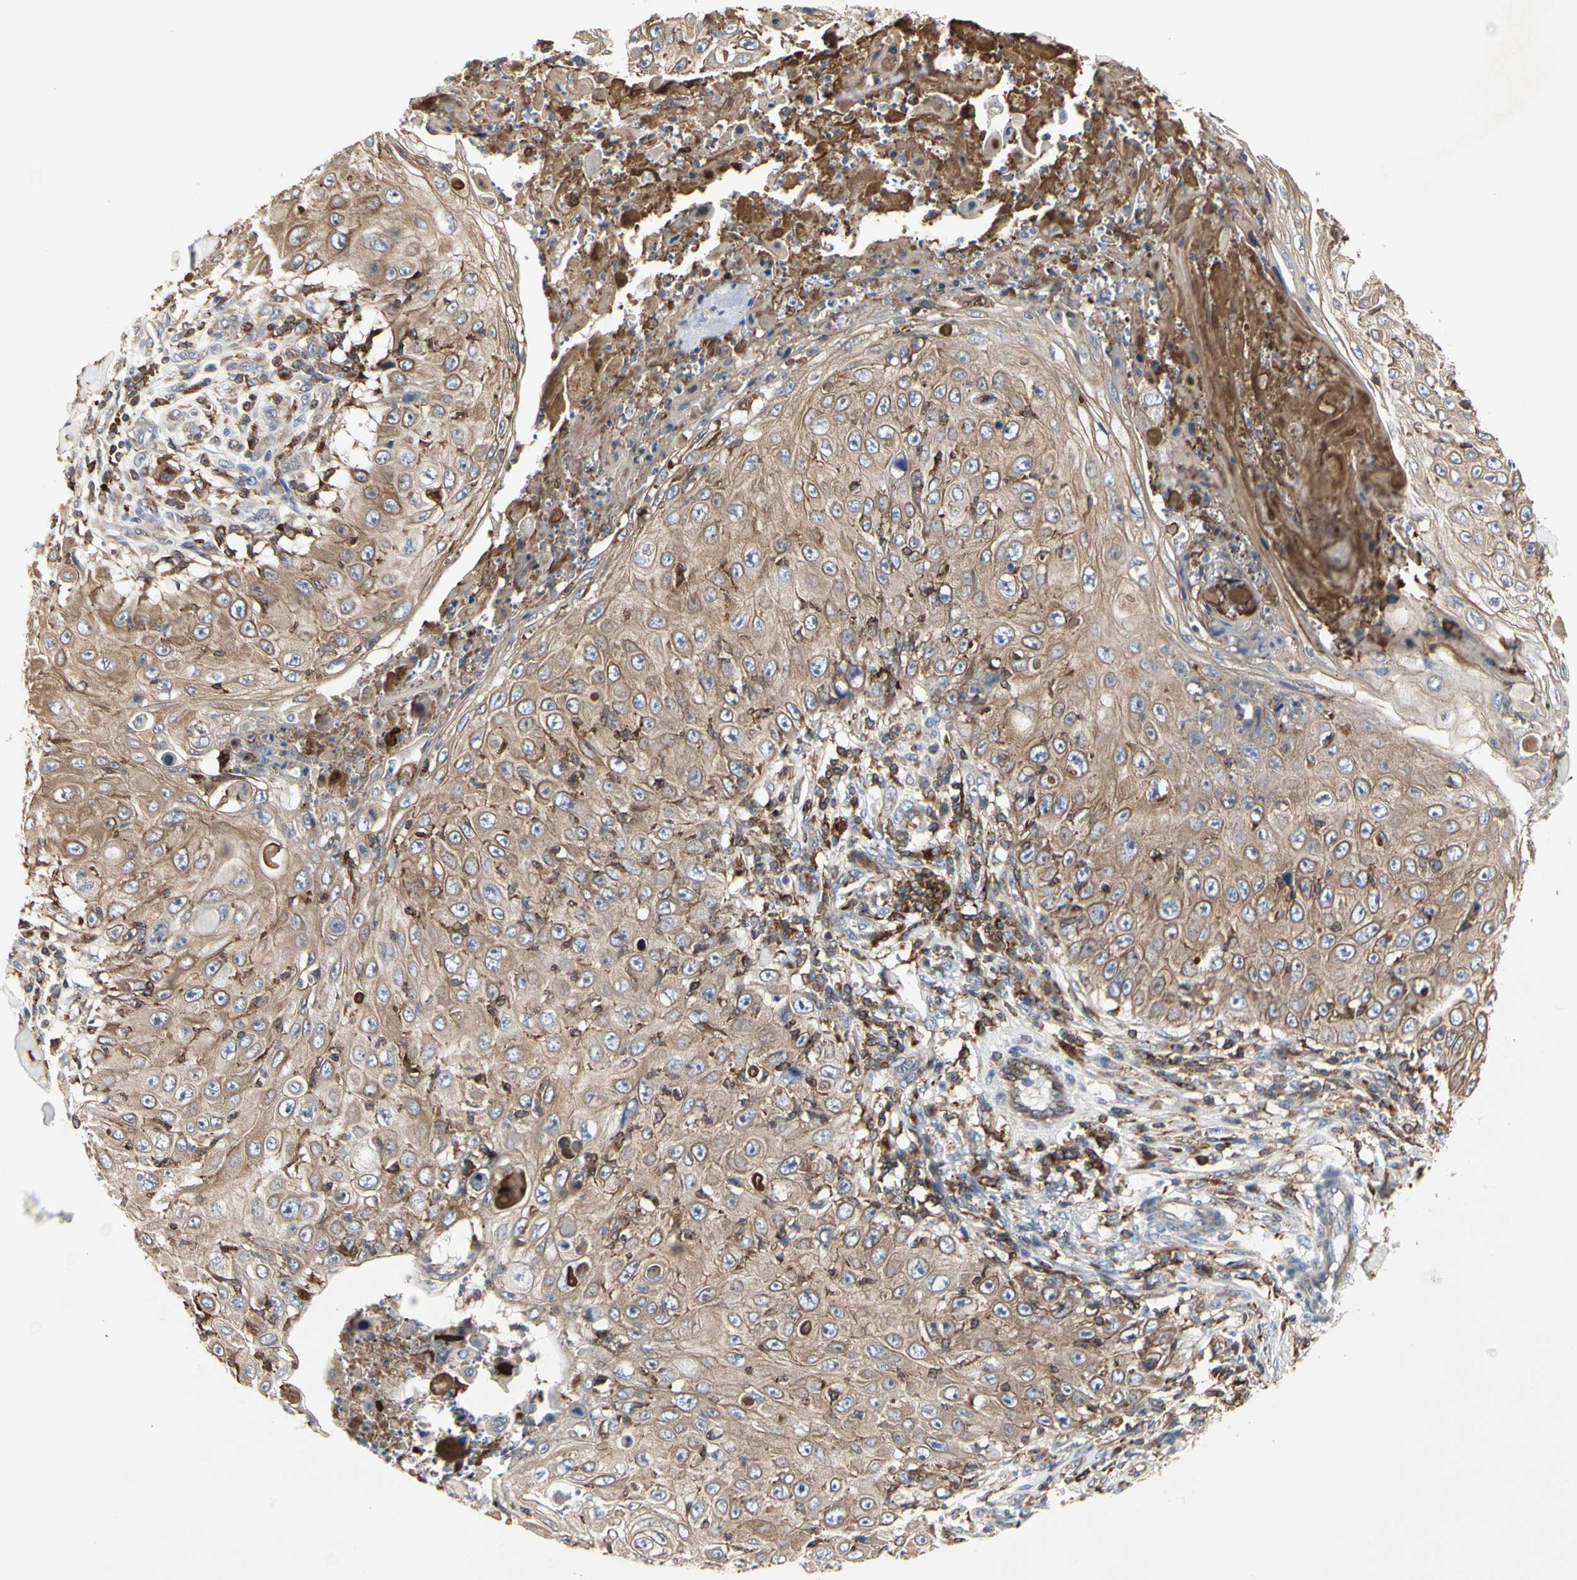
{"staining": {"intensity": "moderate", "quantity": ">75%", "location": "cytoplasmic/membranous"}, "tissue": "skin cancer", "cell_type": "Tumor cells", "image_type": "cancer", "snomed": [{"axis": "morphology", "description": "Squamous cell carcinoma, NOS"}, {"axis": "topography", "description": "Skin"}], "caption": "Immunohistochemistry of human squamous cell carcinoma (skin) displays medium levels of moderate cytoplasmic/membranous expression in about >75% of tumor cells. (IHC, brightfield microscopy, high magnification).", "gene": "NAPG", "patient": {"sex": "male", "age": 86}}